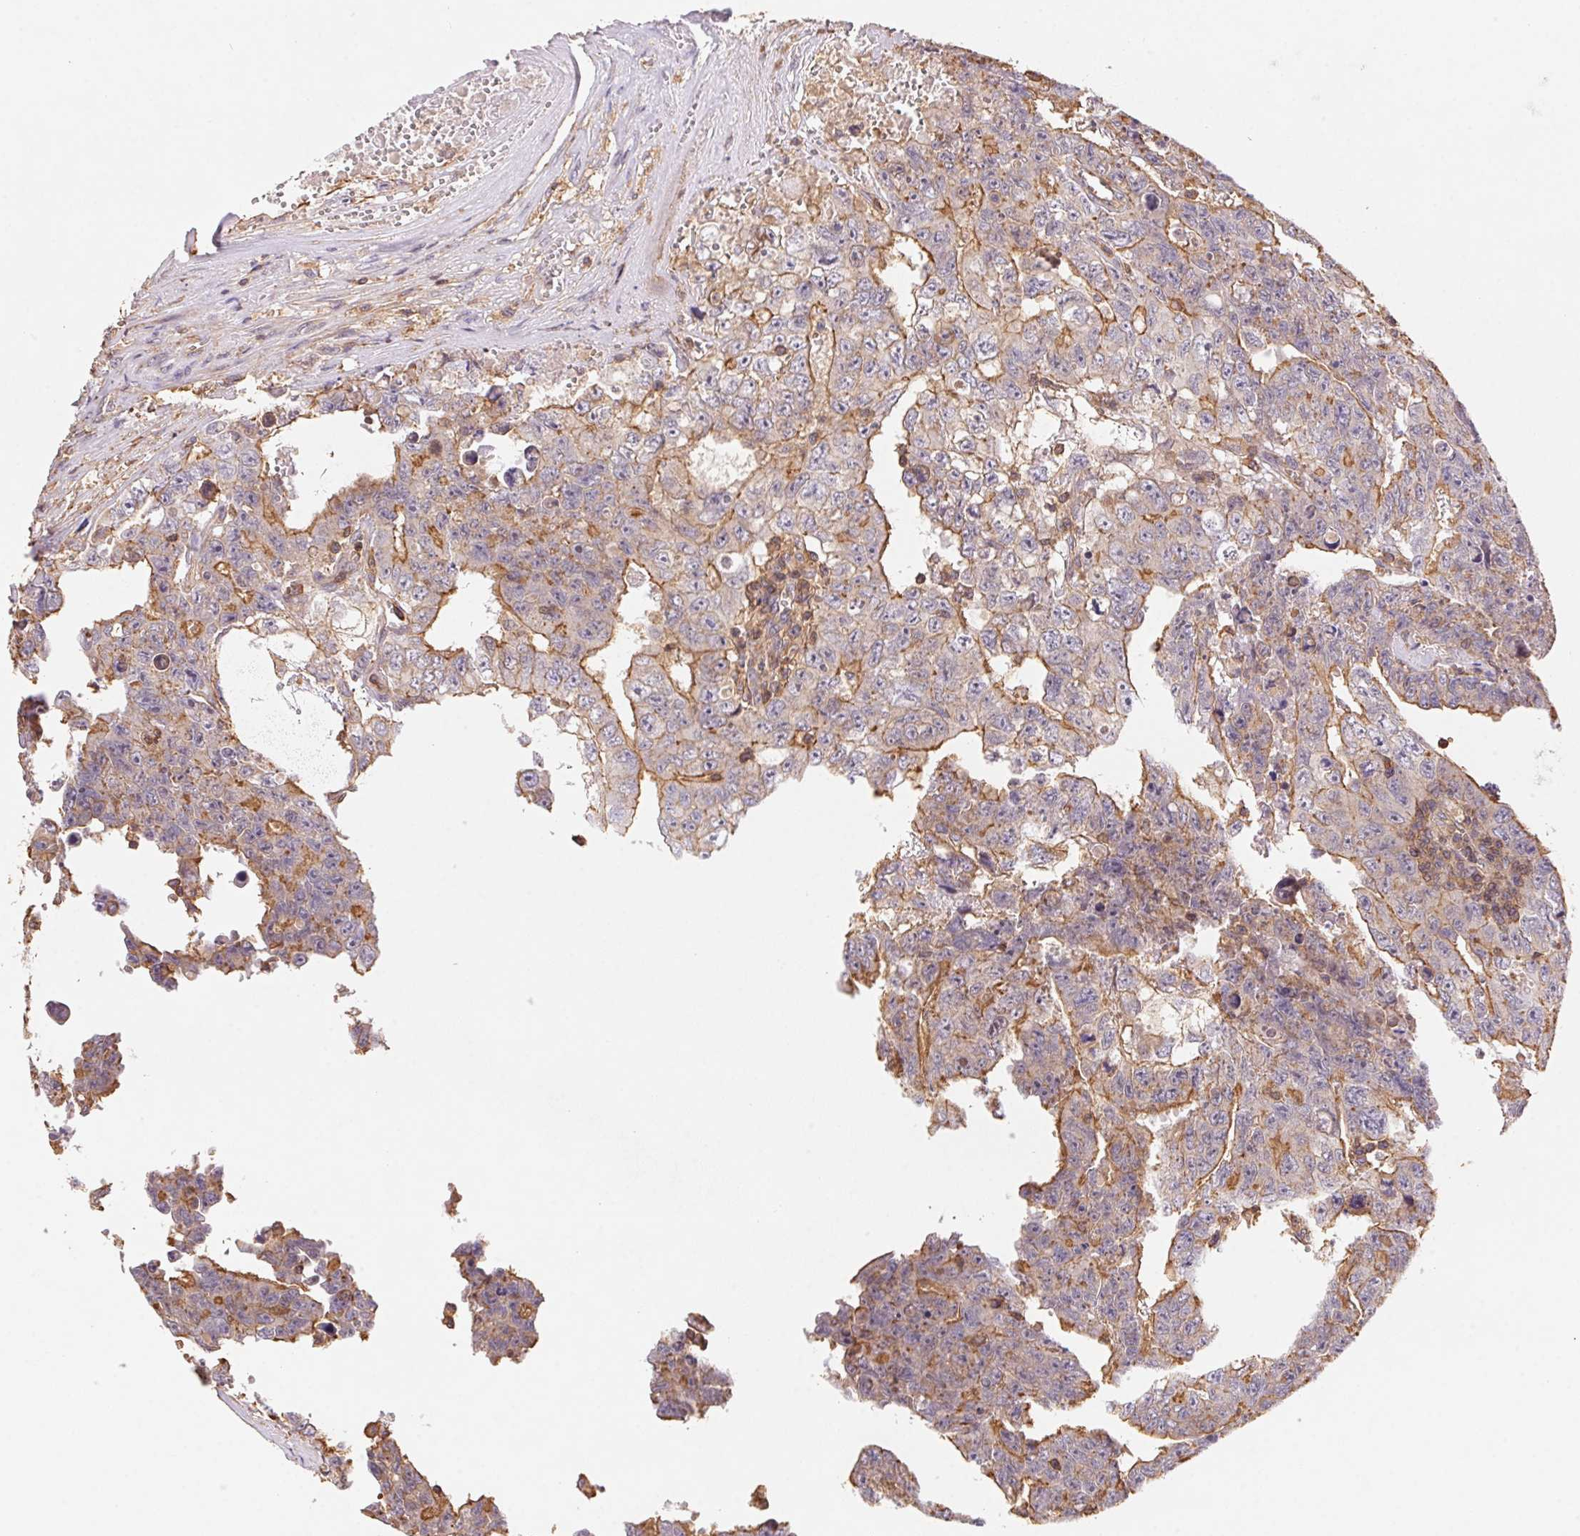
{"staining": {"intensity": "moderate", "quantity": "25%-75%", "location": "cytoplasmic/membranous"}, "tissue": "testis cancer", "cell_type": "Tumor cells", "image_type": "cancer", "snomed": [{"axis": "morphology", "description": "Carcinoma, Embryonal, NOS"}, {"axis": "topography", "description": "Testis"}], "caption": "Testis embryonal carcinoma stained for a protein (brown) demonstrates moderate cytoplasmic/membranous positive expression in about 25%-75% of tumor cells.", "gene": "ATG10", "patient": {"sex": "male", "age": 24}}